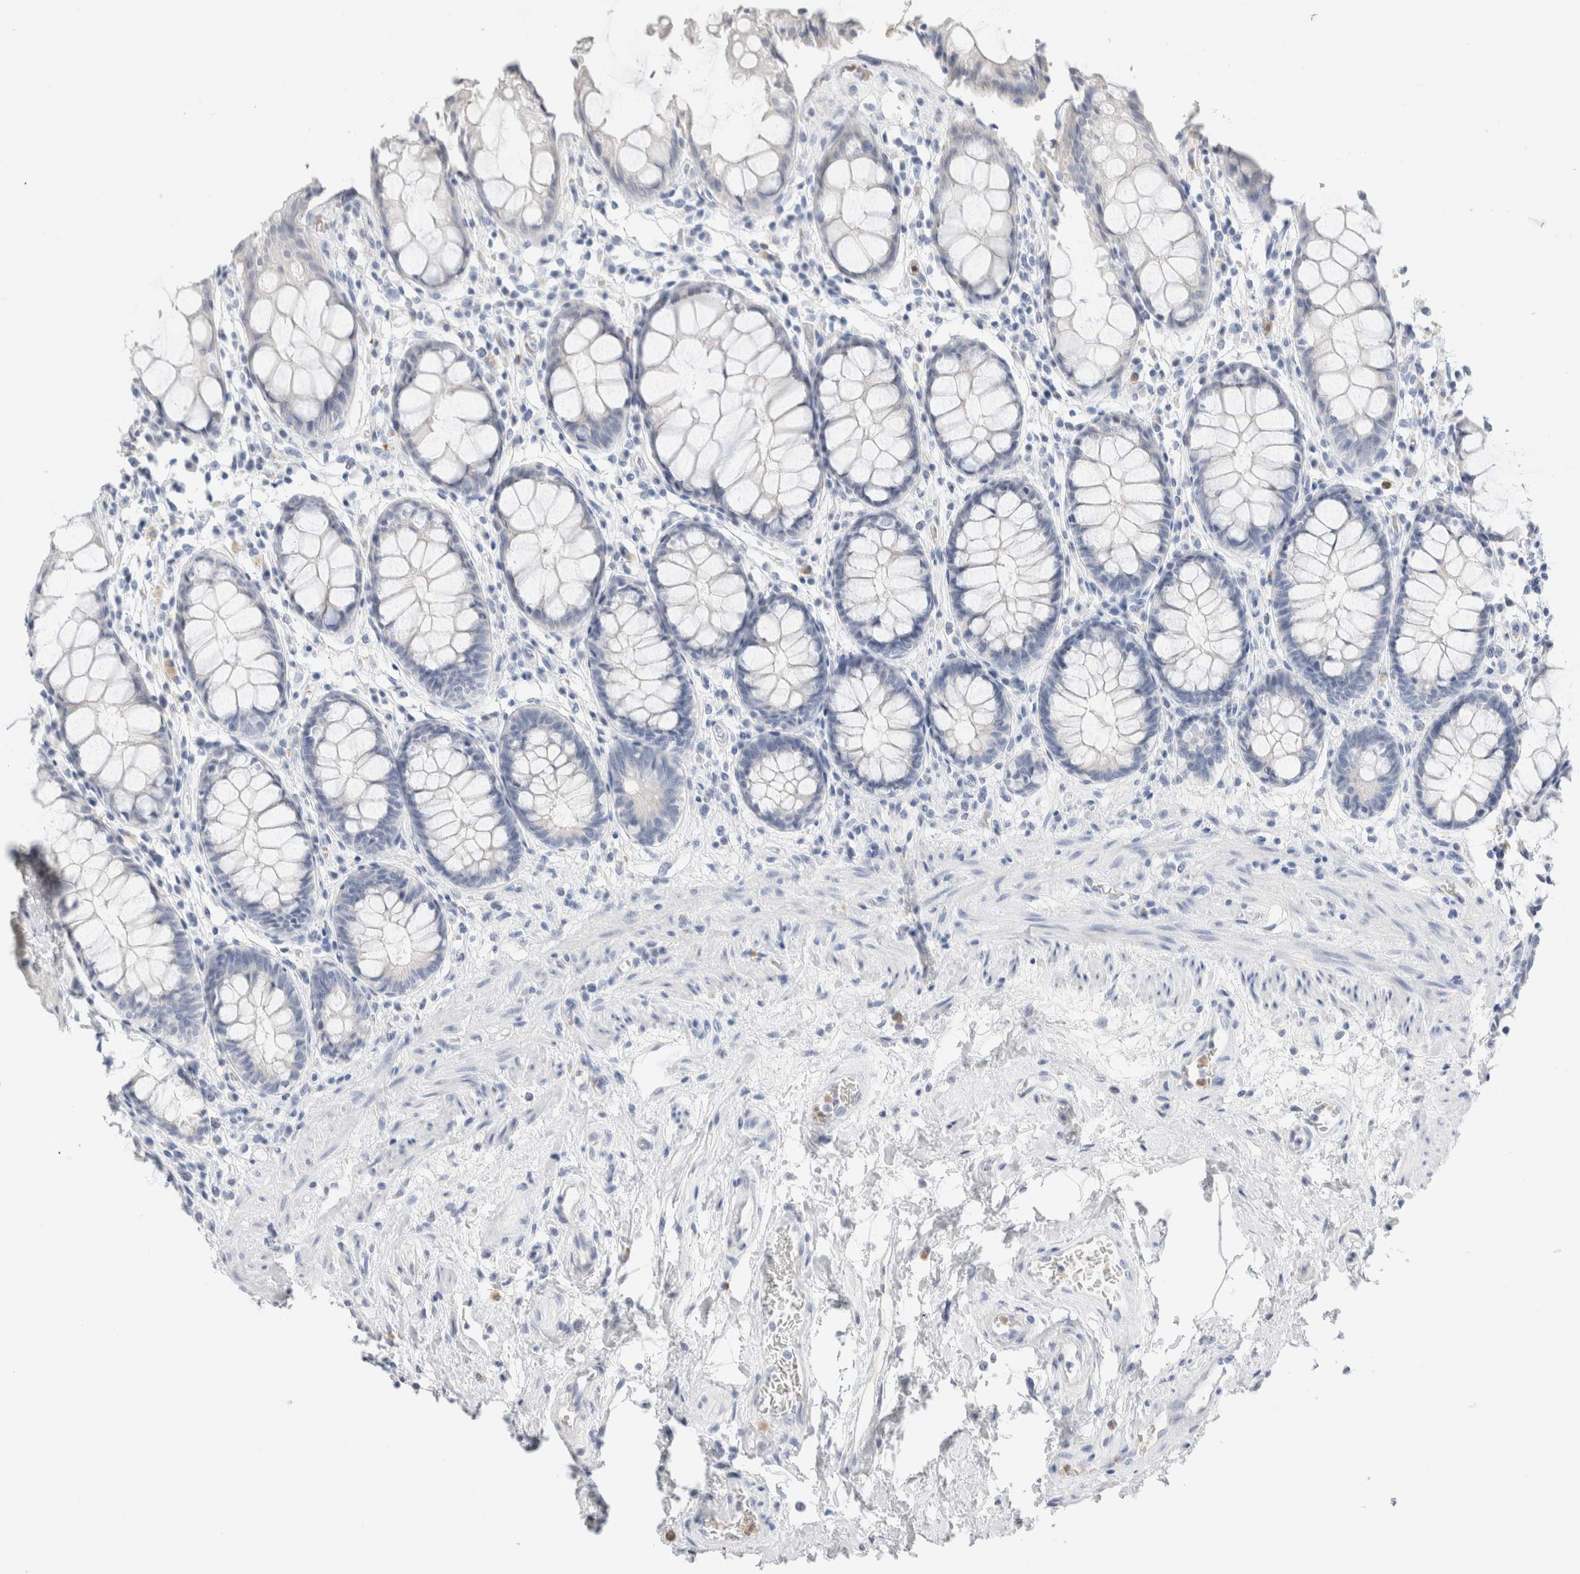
{"staining": {"intensity": "negative", "quantity": "none", "location": "none"}, "tissue": "rectum", "cell_type": "Glandular cells", "image_type": "normal", "snomed": [{"axis": "morphology", "description": "Normal tissue, NOS"}, {"axis": "topography", "description": "Rectum"}], "caption": "A high-resolution photomicrograph shows immunohistochemistry (IHC) staining of unremarkable rectum, which displays no significant staining in glandular cells.", "gene": "ARG1", "patient": {"sex": "male", "age": 64}}